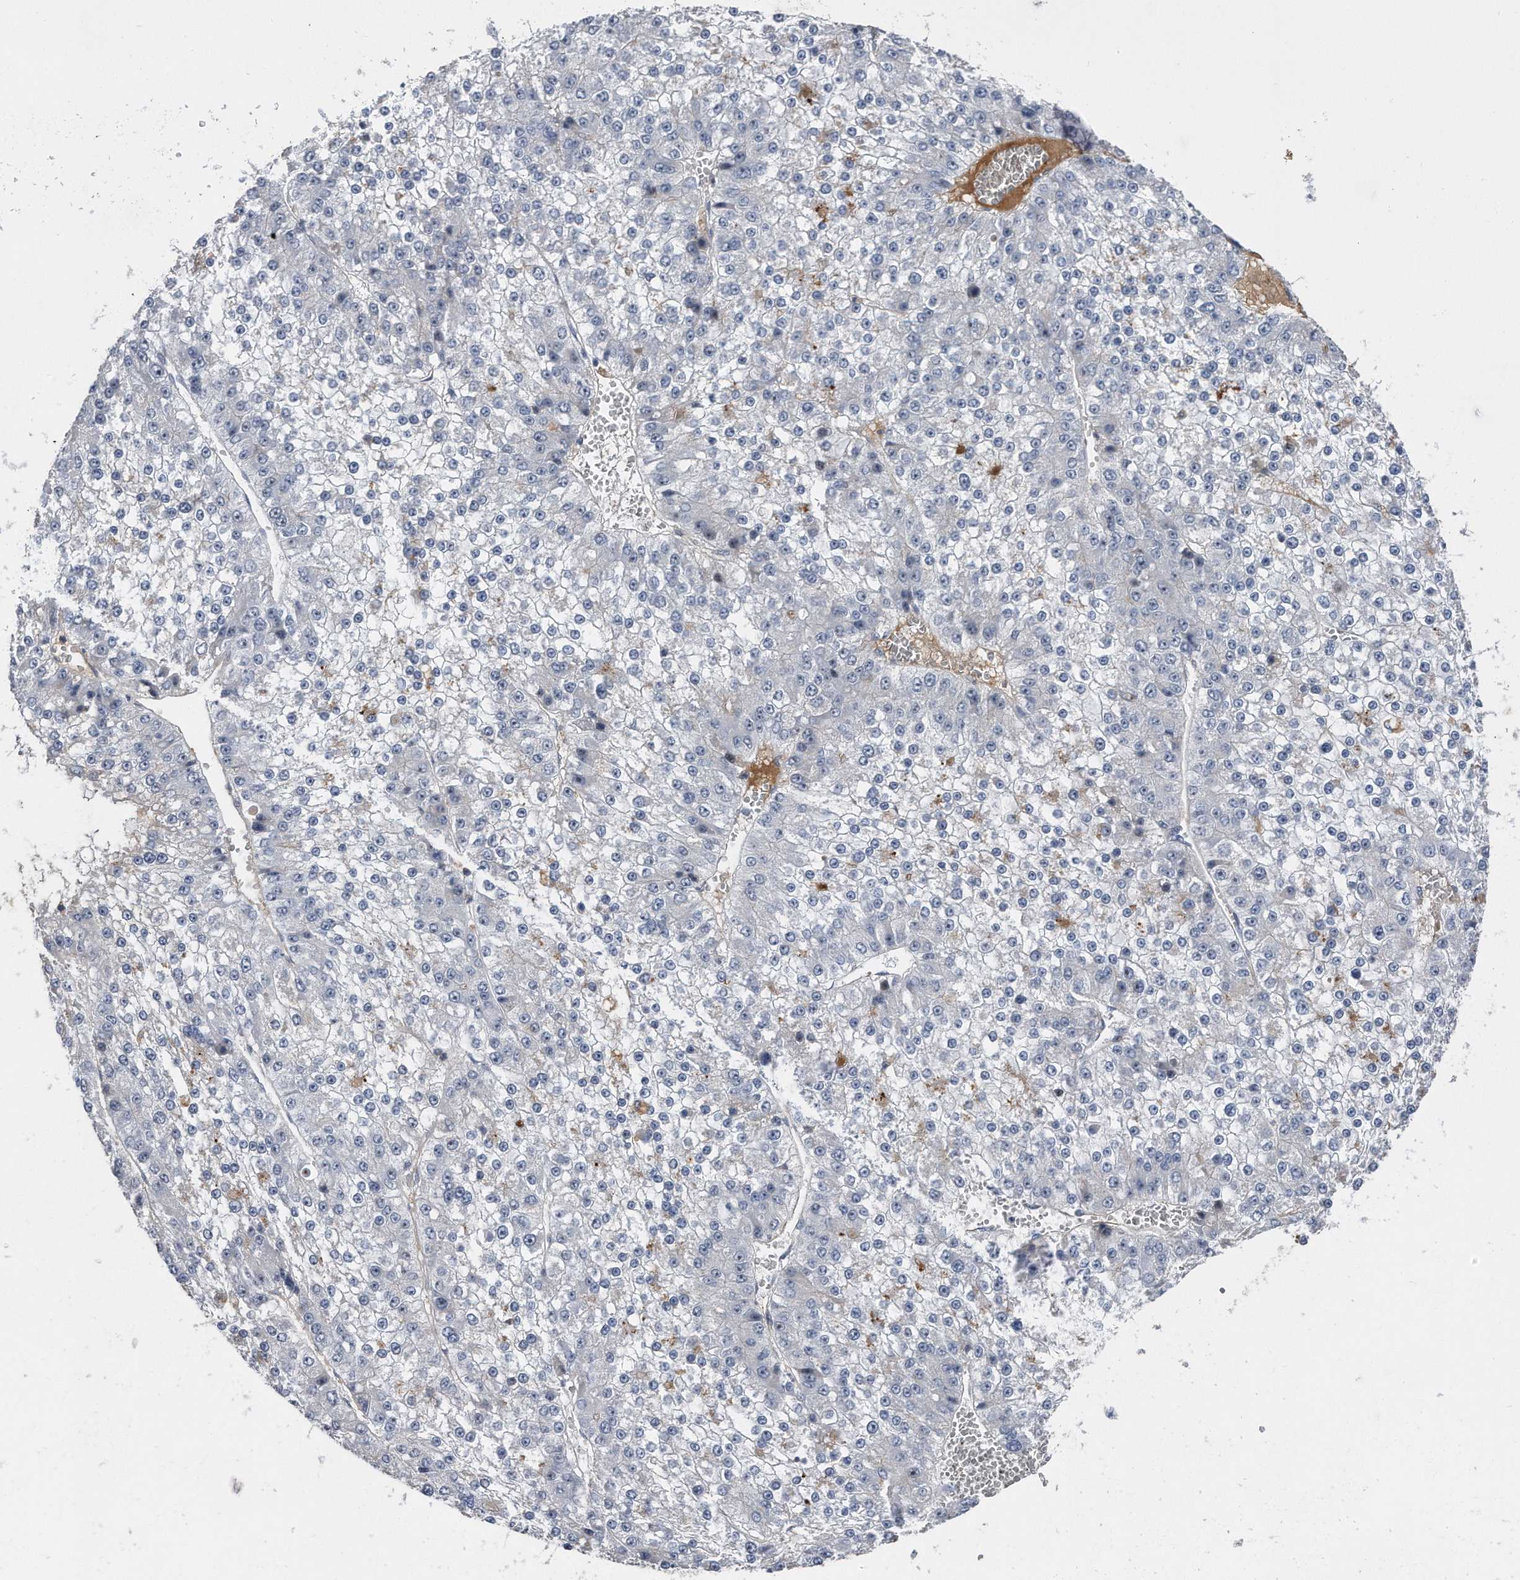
{"staining": {"intensity": "negative", "quantity": "none", "location": "none"}, "tissue": "liver cancer", "cell_type": "Tumor cells", "image_type": "cancer", "snomed": [{"axis": "morphology", "description": "Carcinoma, Hepatocellular, NOS"}, {"axis": "topography", "description": "Liver"}], "caption": "Tumor cells are negative for protein expression in human liver cancer (hepatocellular carcinoma).", "gene": "KCND3", "patient": {"sex": "female", "age": 73}}